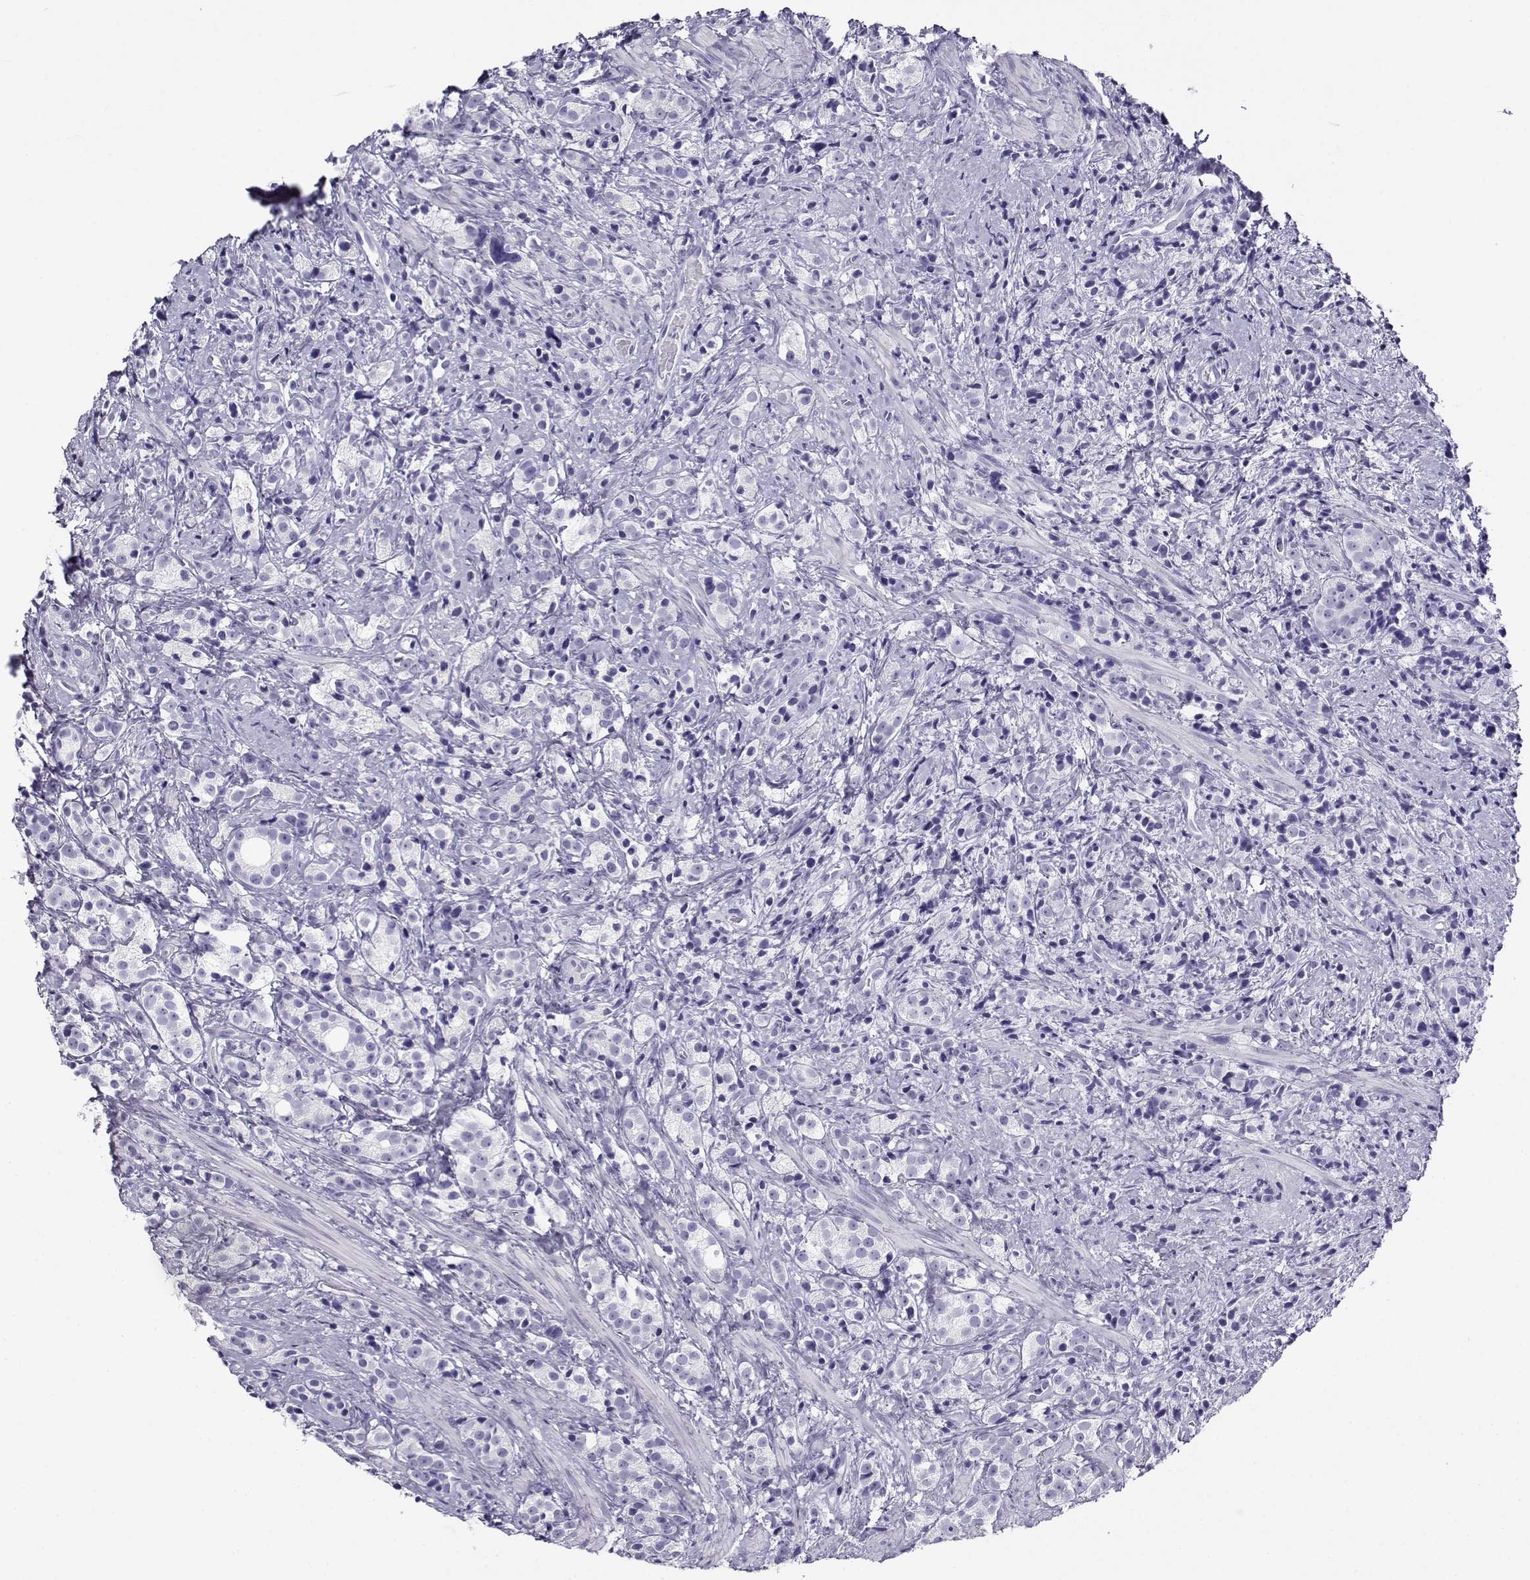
{"staining": {"intensity": "negative", "quantity": "none", "location": "none"}, "tissue": "prostate cancer", "cell_type": "Tumor cells", "image_type": "cancer", "snomed": [{"axis": "morphology", "description": "Adenocarcinoma, High grade"}, {"axis": "topography", "description": "Prostate"}], "caption": "Tumor cells show no significant expression in high-grade adenocarcinoma (prostate).", "gene": "RHOXF2", "patient": {"sex": "male", "age": 53}}